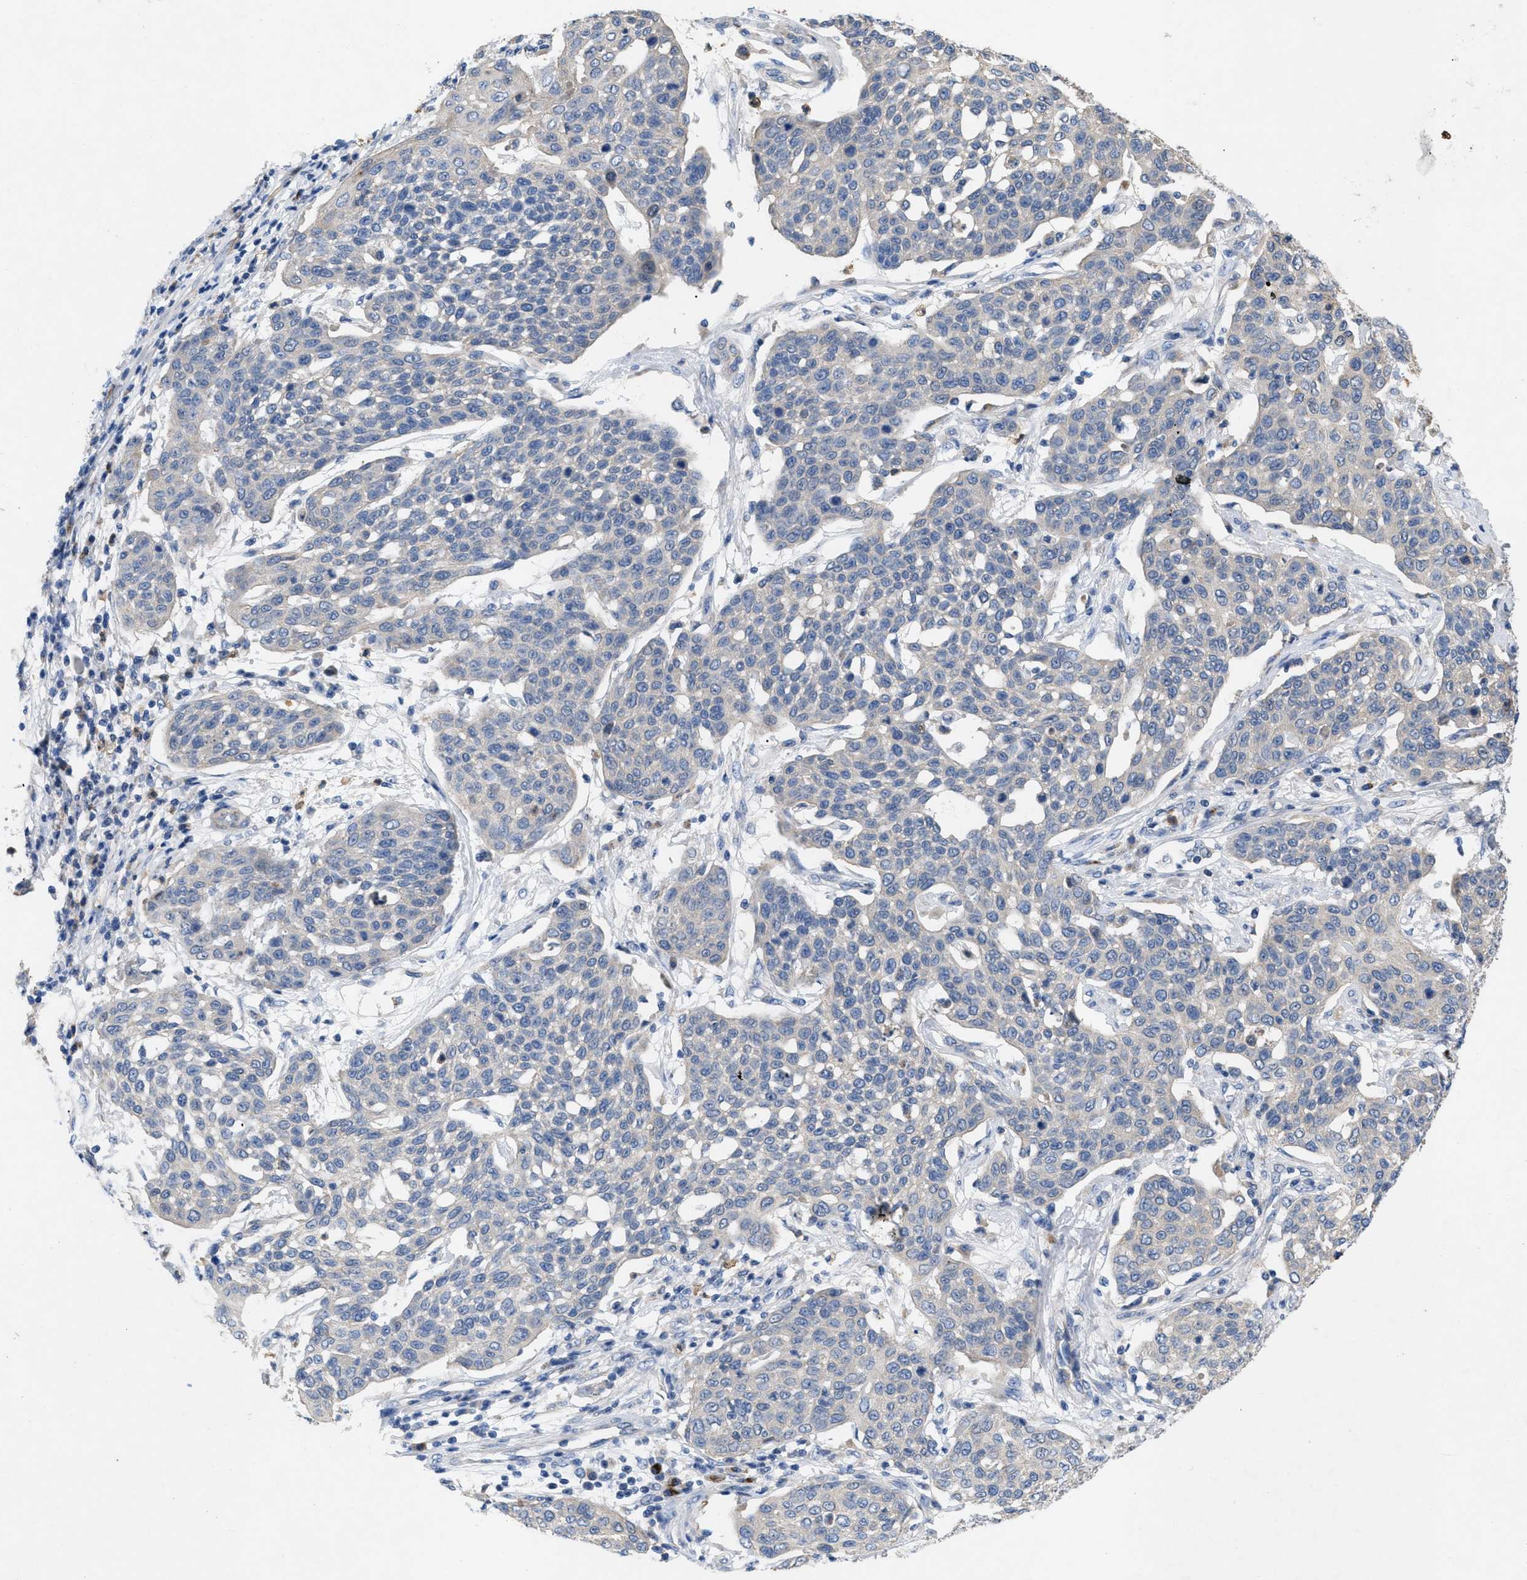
{"staining": {"intensity": "negative", "quantity": "none", "location": "none"}, "tissue": "cervical cancer", "cell_type": "Tumor cells", "image_type": "cancer", "snomed": [{"axis": "morphology", "description": "Squamous cell carcinoma, NOS"}, {"axis": "topography", "description": "Cervix"}], "caption": "High power microscopy micrograph of an immunohistochemistry image of cervical cancer, revealing no significant positivity in tumor cells. Brightfield microscopy of IHC stained with DAB (3,3'-diaminobenzidine) (brown) and hematoxylin (blue), captured at high magnification.", "gene": "PLPPR5", "patient": {"sex": "female", "age": 34}}